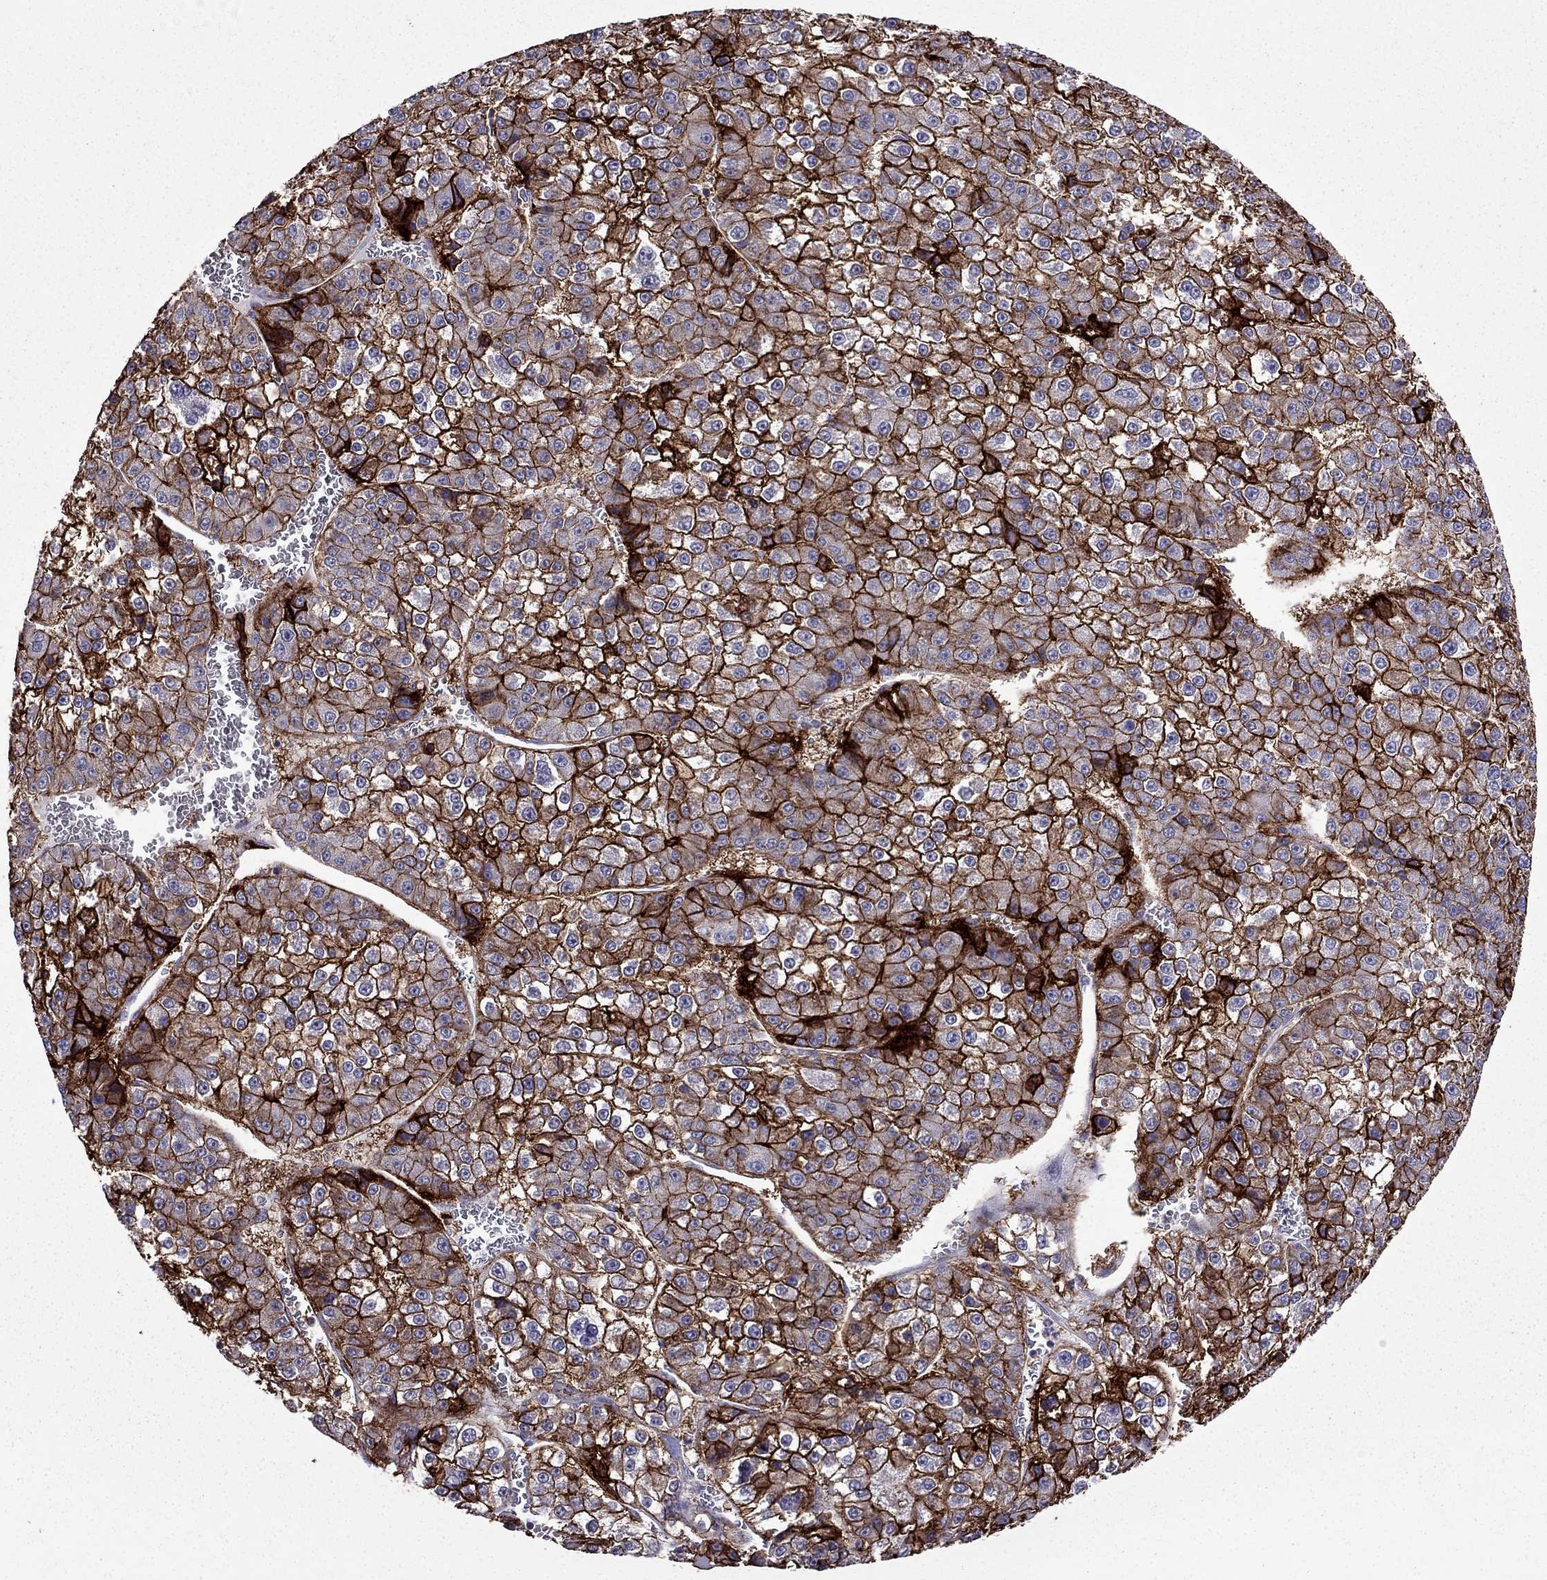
{"staining": {"intensity": "strong", "quantity": ">75%", "location": "cytoplasmic/membranous"}, "tissue": "liver cancer", "cell_type": "Tumor cells", "image_type": "cancer", "snomed": [{"axis": "morphology", "description": "Carcinoma, Hepatocellular, NOS"}, {"axis": "topography", "description": "Liver"}], "caption": "Immunohistochemistry (IHC) micrograph of human liver hepatocellular carcinoma stained for a protein (brown), which exhibits high levels of strong cytoplasmic/membranous expression in approximately >75% of tumor cells.", "gene": "AQP9", "patient": {"sex": "female", "age": 73}}